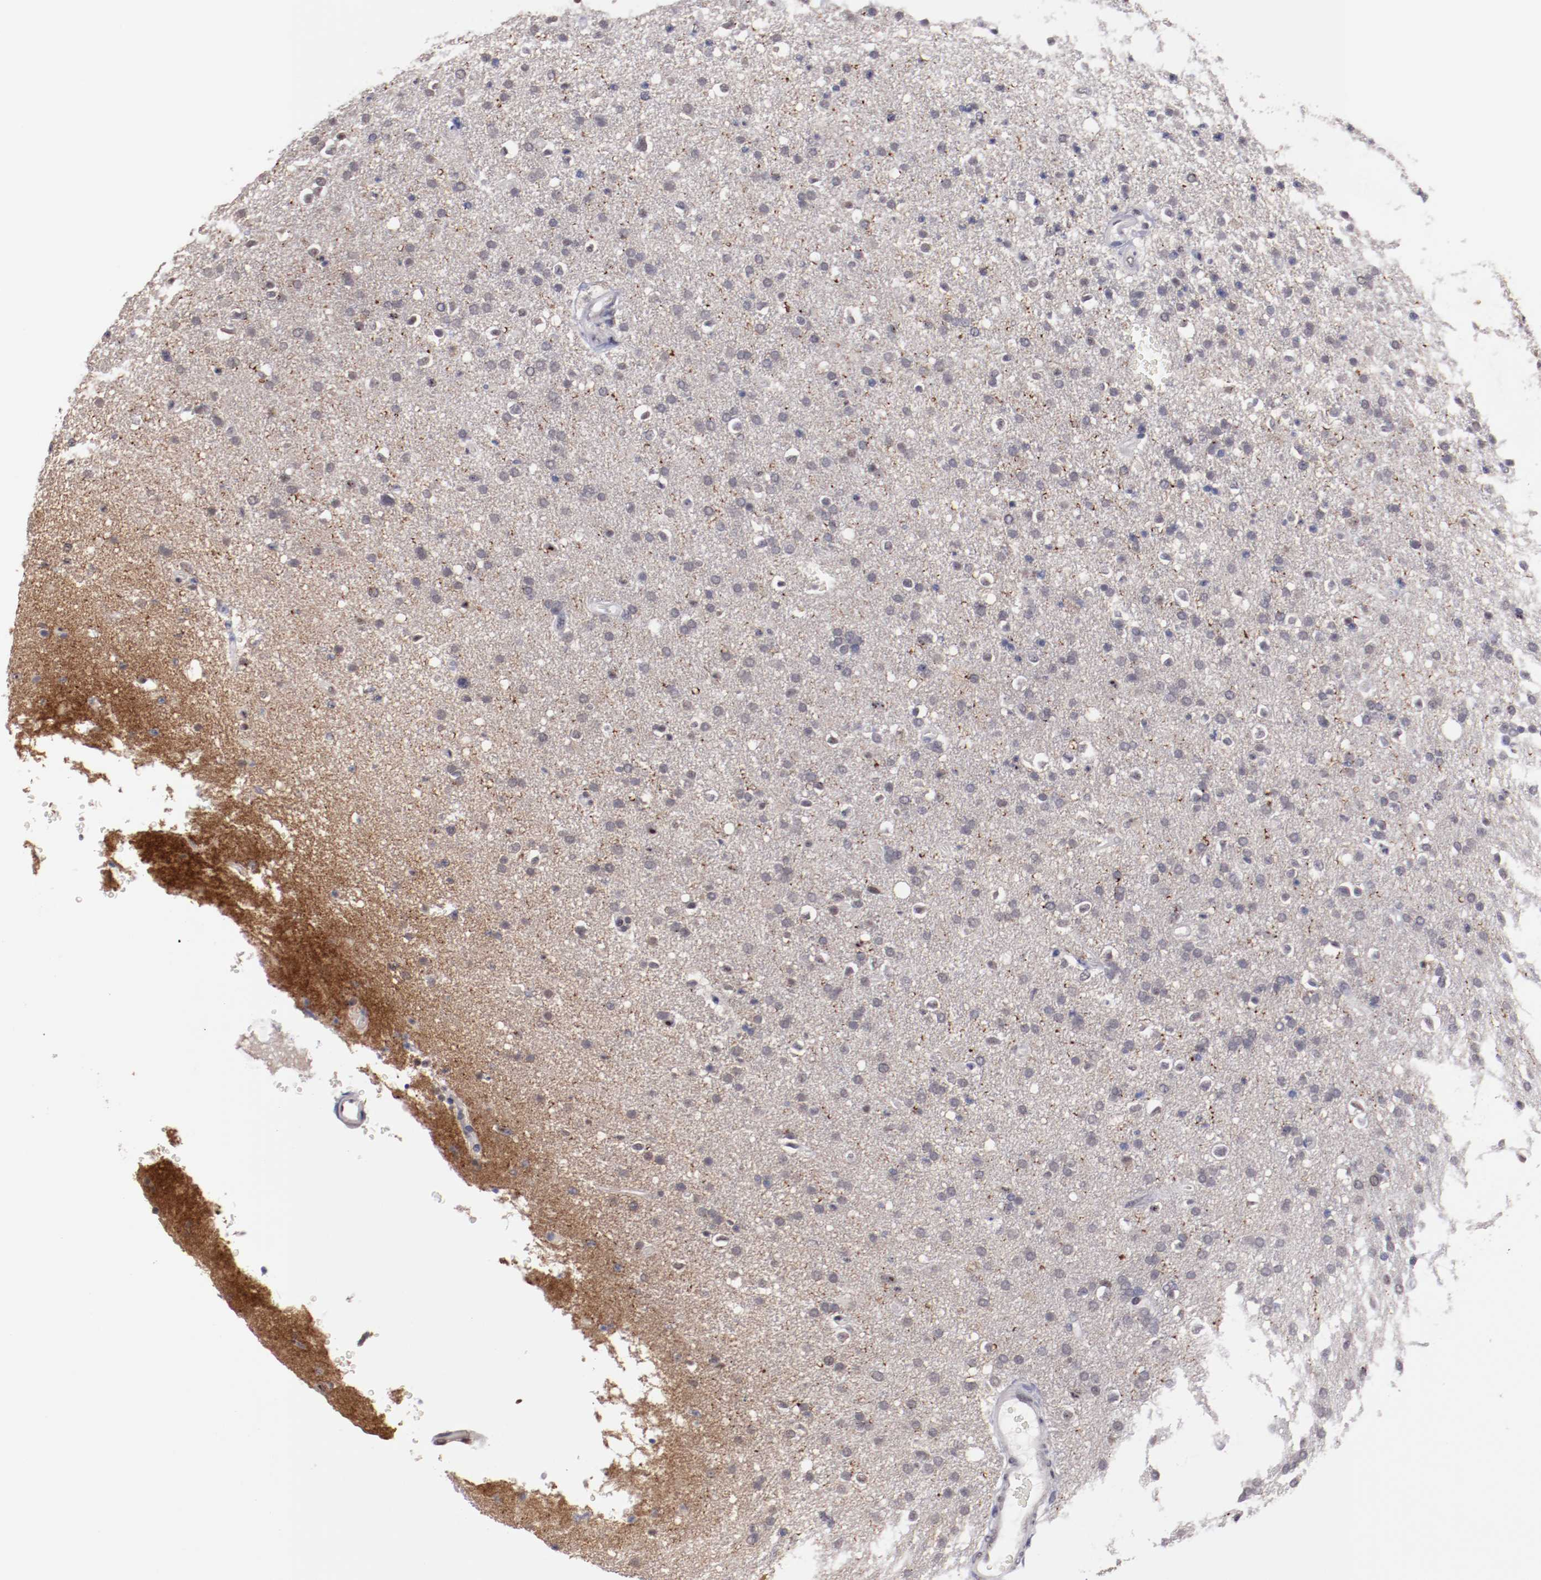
{"staining": {"intensity": "negative", "quantity": "none", "location": "none"}, "tissue": "glioma", "cell_type": "Tumor cells", "image_type": "cancer", "snomed": [{"axis": "morphology", "description": "Glioma, malignant, High grade"}, {"axis": "topography", "description": "Brain"}], "caption": "Immunohistochemical staining of human malignant glioma (high-grade) demonstrates no significant expression in tumor cells.", "gene": "NRXN3", "patient": {"sex": "male", "age": 33}}